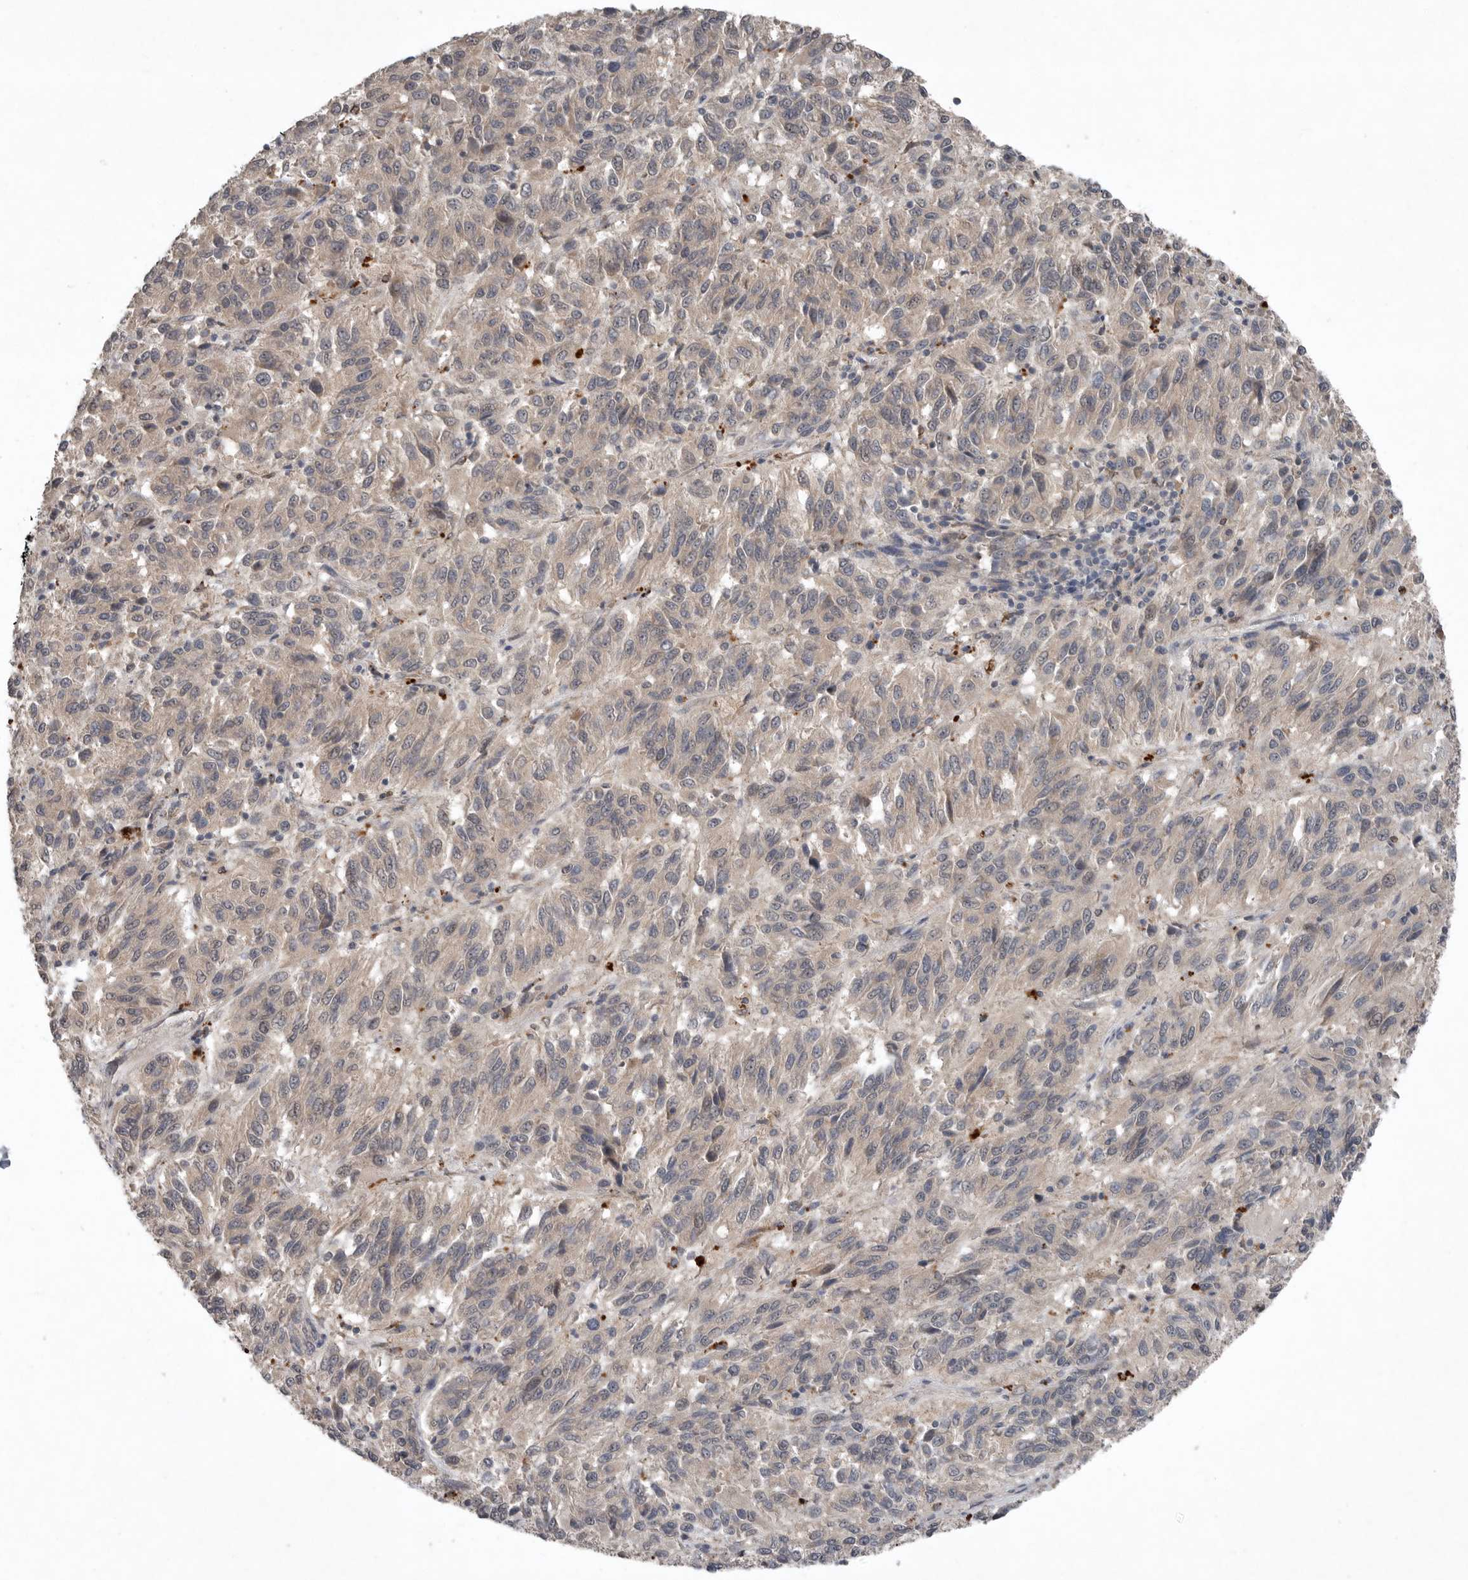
{"staining": {"intensity": "weak", "quantity": "25%-75%", "location": "cytoplasmic/membranous"}, "tissue": "melanoma", "cell_type": "Tumor cells", "image_type": "cancer", "snomed": [{"axis": "morphology", "description": "Malignant melanoma, Metastatic site"}, {"axis": "topography", "description": "Lung"}], "caption": "A histopathology image of malignant melanoma (metastatic site) stained for a protein shows weak cytoplasmic/membranous brown staining in tumor cells. Using DAB (3,3'-diaminobenzidine) (brown) and hematoxylin (blue) stains, captured at high magnification using brightfield microscopy.", "gene": "SCP2", "patient": {"sex": "male", "age": 64}}